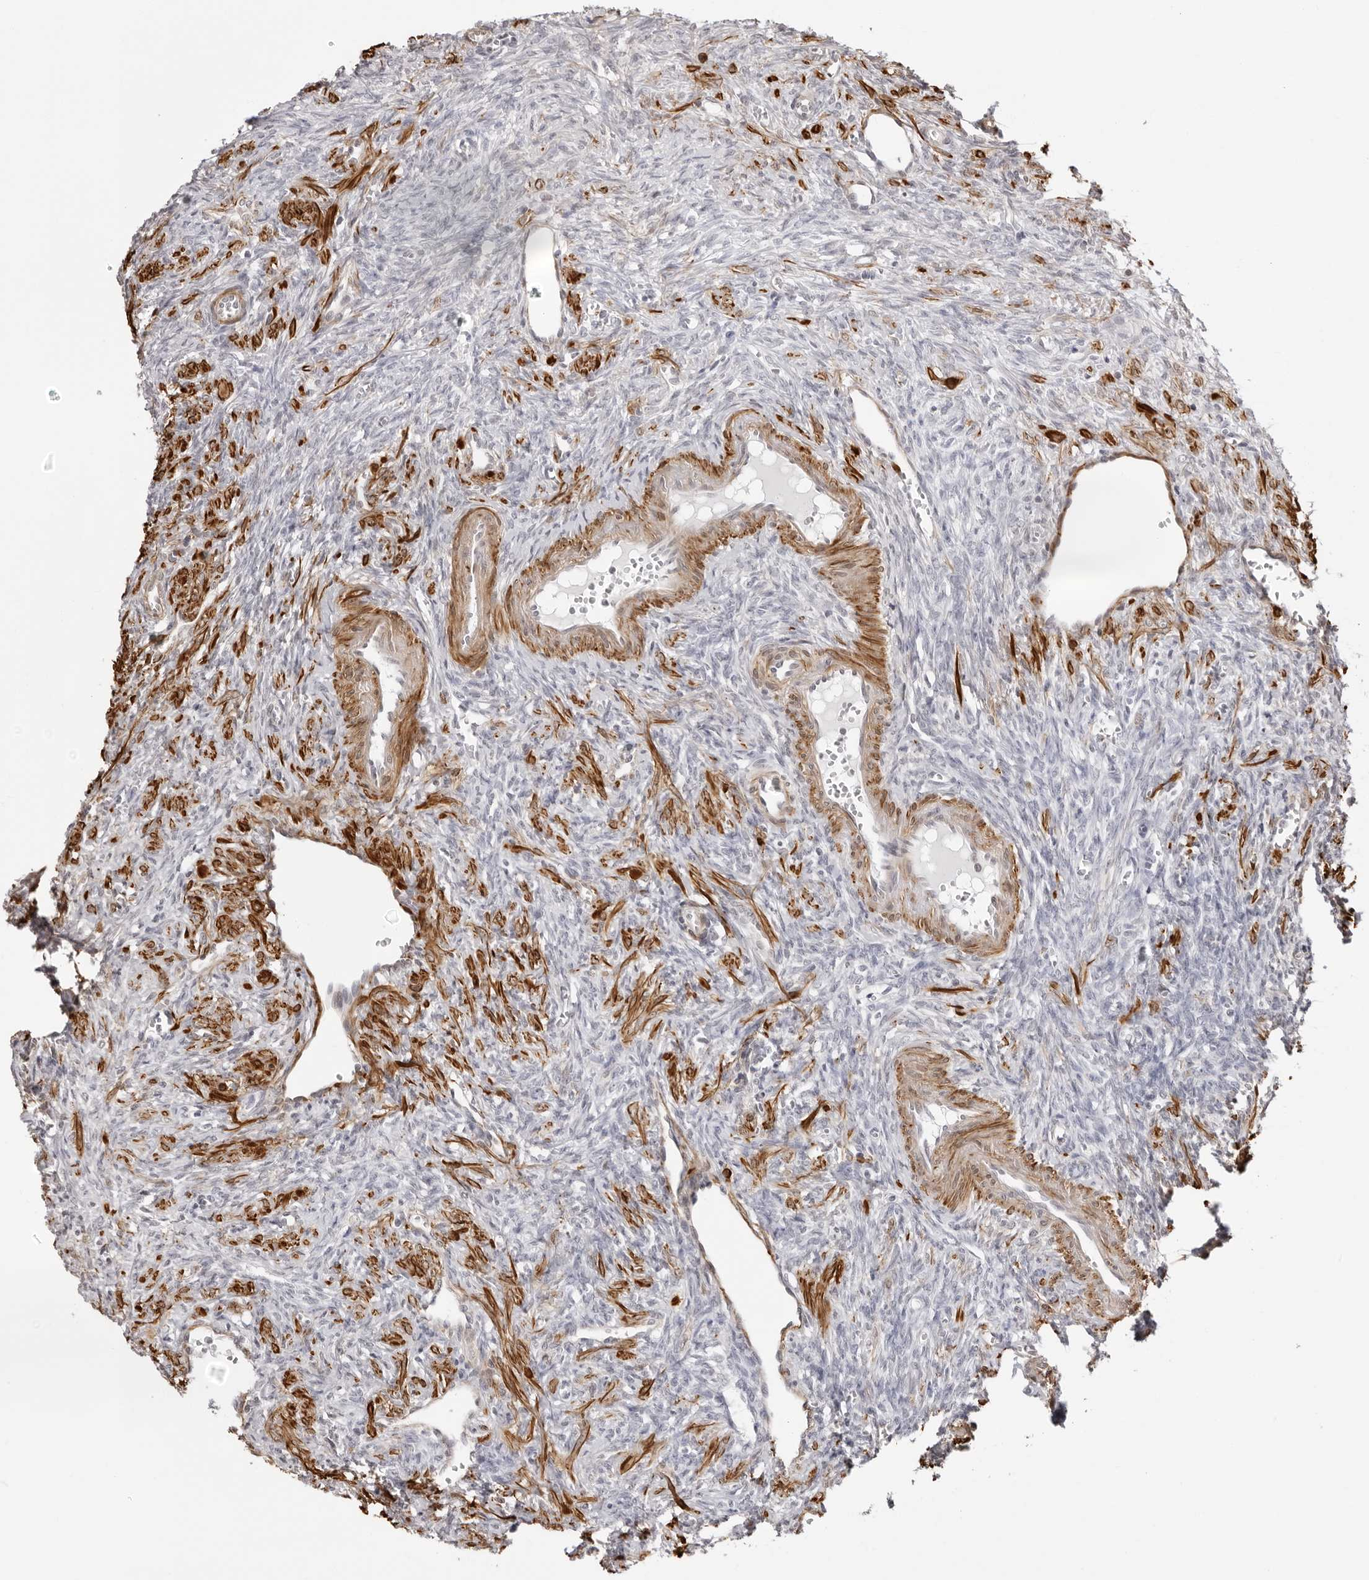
{"staining": {"intensity": "moderate", "quantity": "<25%", "location": "cytoplasmic/membranous"}, "tissue": "ovary", "cell_type": "Ovarian stroma cells", "image_type": "normal", "snomed": [{"axis": "morphology", "description": "Normal tissue, NOS"}, {"axis": "topography", "description": "Ovary"}], "caption": "The histopathology image reveals staining of unremarkable ovary, revealing moderate cytoplasmic/membranous protein positivity (brown color) within ovarian stroma cells.", "gene": "UNK", "patient": {"sex": "female", "age": 41}}